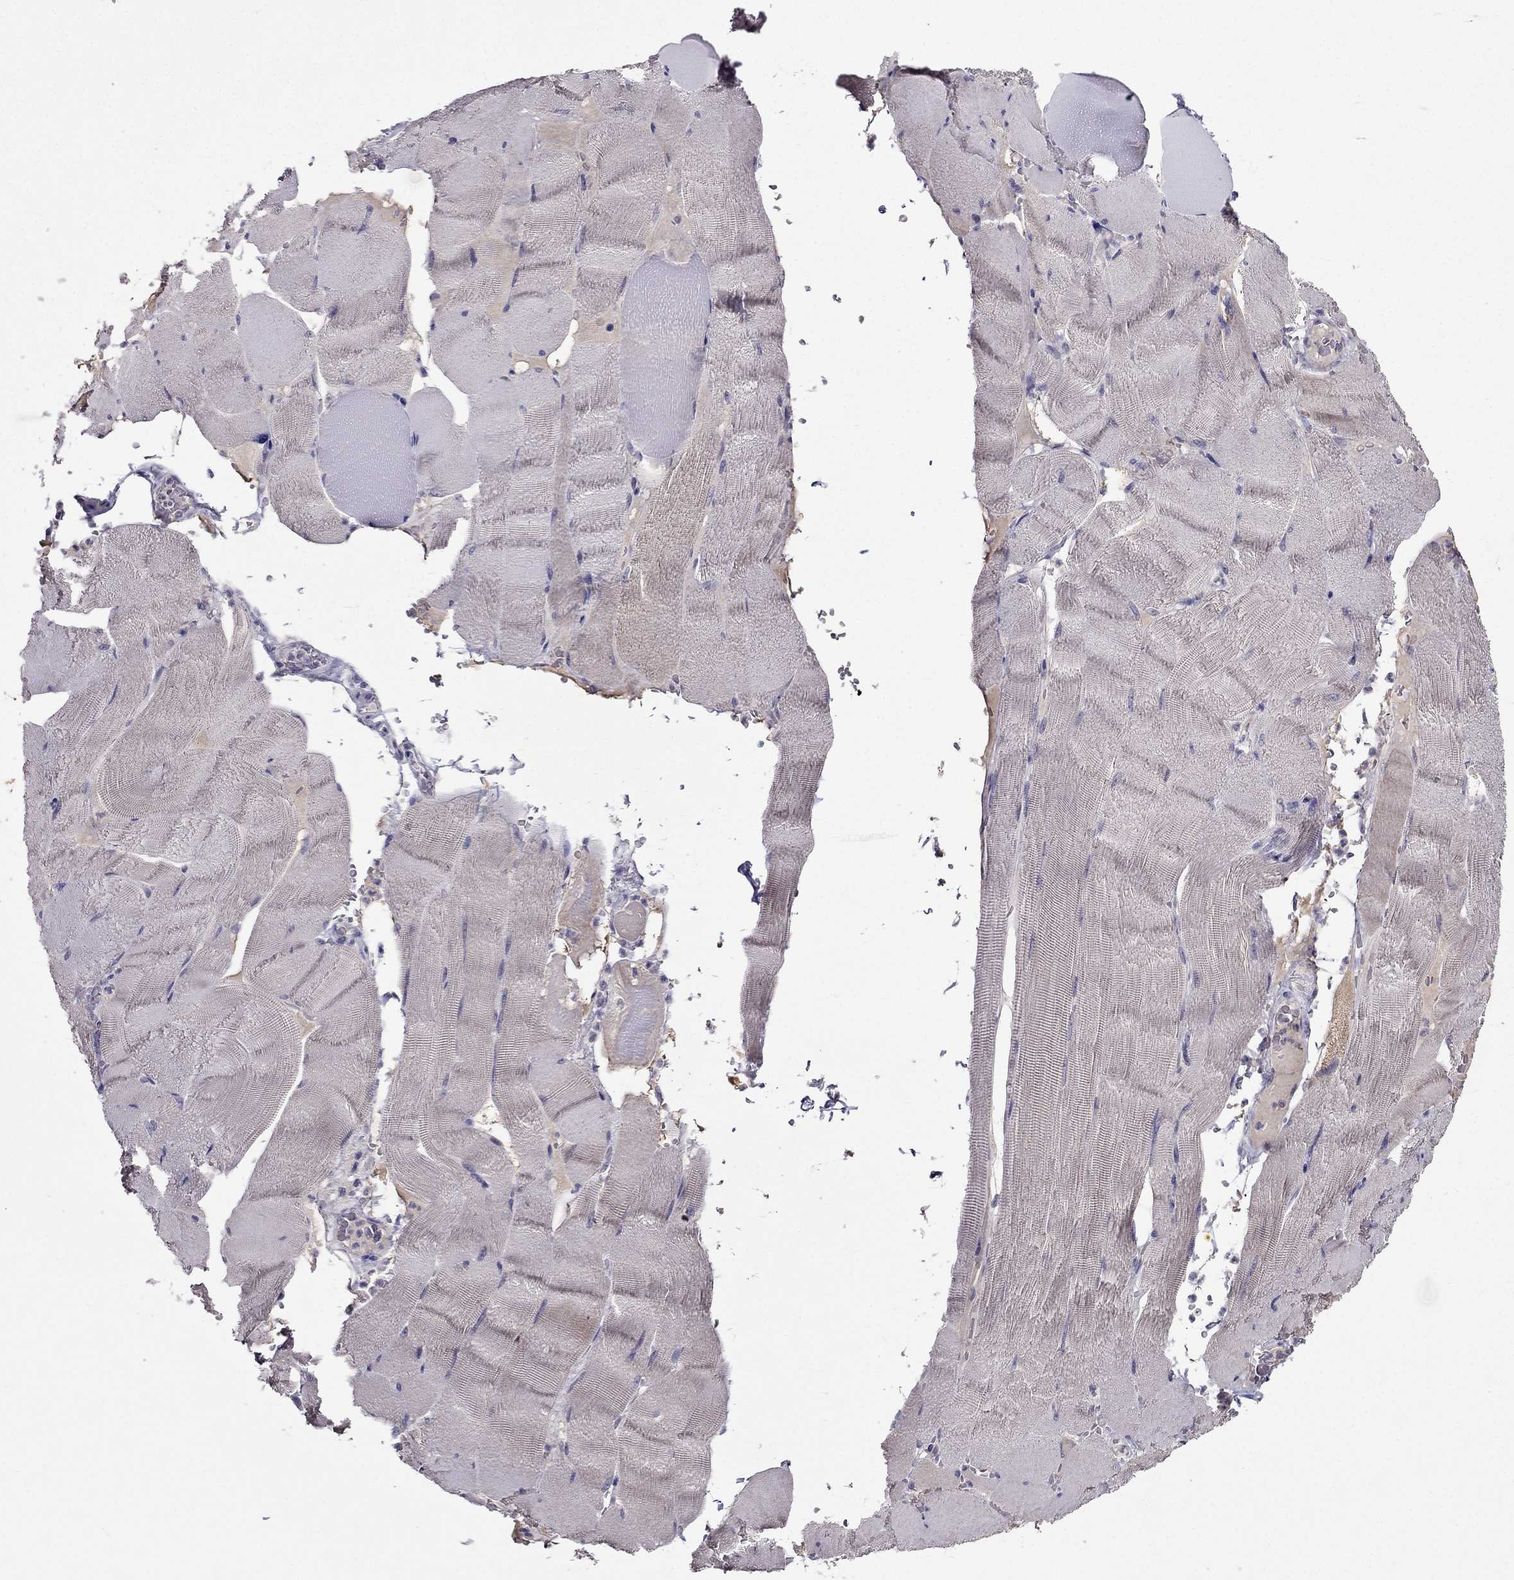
{"staining": {"intensity": "weak", "quantity": "<25%", "location": "cytoplasmic/membranous"}, "tissue": "skeletal muscle", "cell_type": "Myocytes", "image_type": "normal", "snomed": [{"axis": "morphology", "description": "Normal tissue, NOS"}, {"axis": "topography", "description": "Skeletal muscle"}], "caption": "IHC of benign human skeletal muscle exhibits no positivity in myocytes. (Stains: DAB (3,3'-diaminobenzidine) immunohistochemistry (IHC) with hematoxylin counter stain, Microscopy: brightfield microscopy at high magnification).", "gene": "DUSP15", "patient": {"sex": "male", "age": 56}}